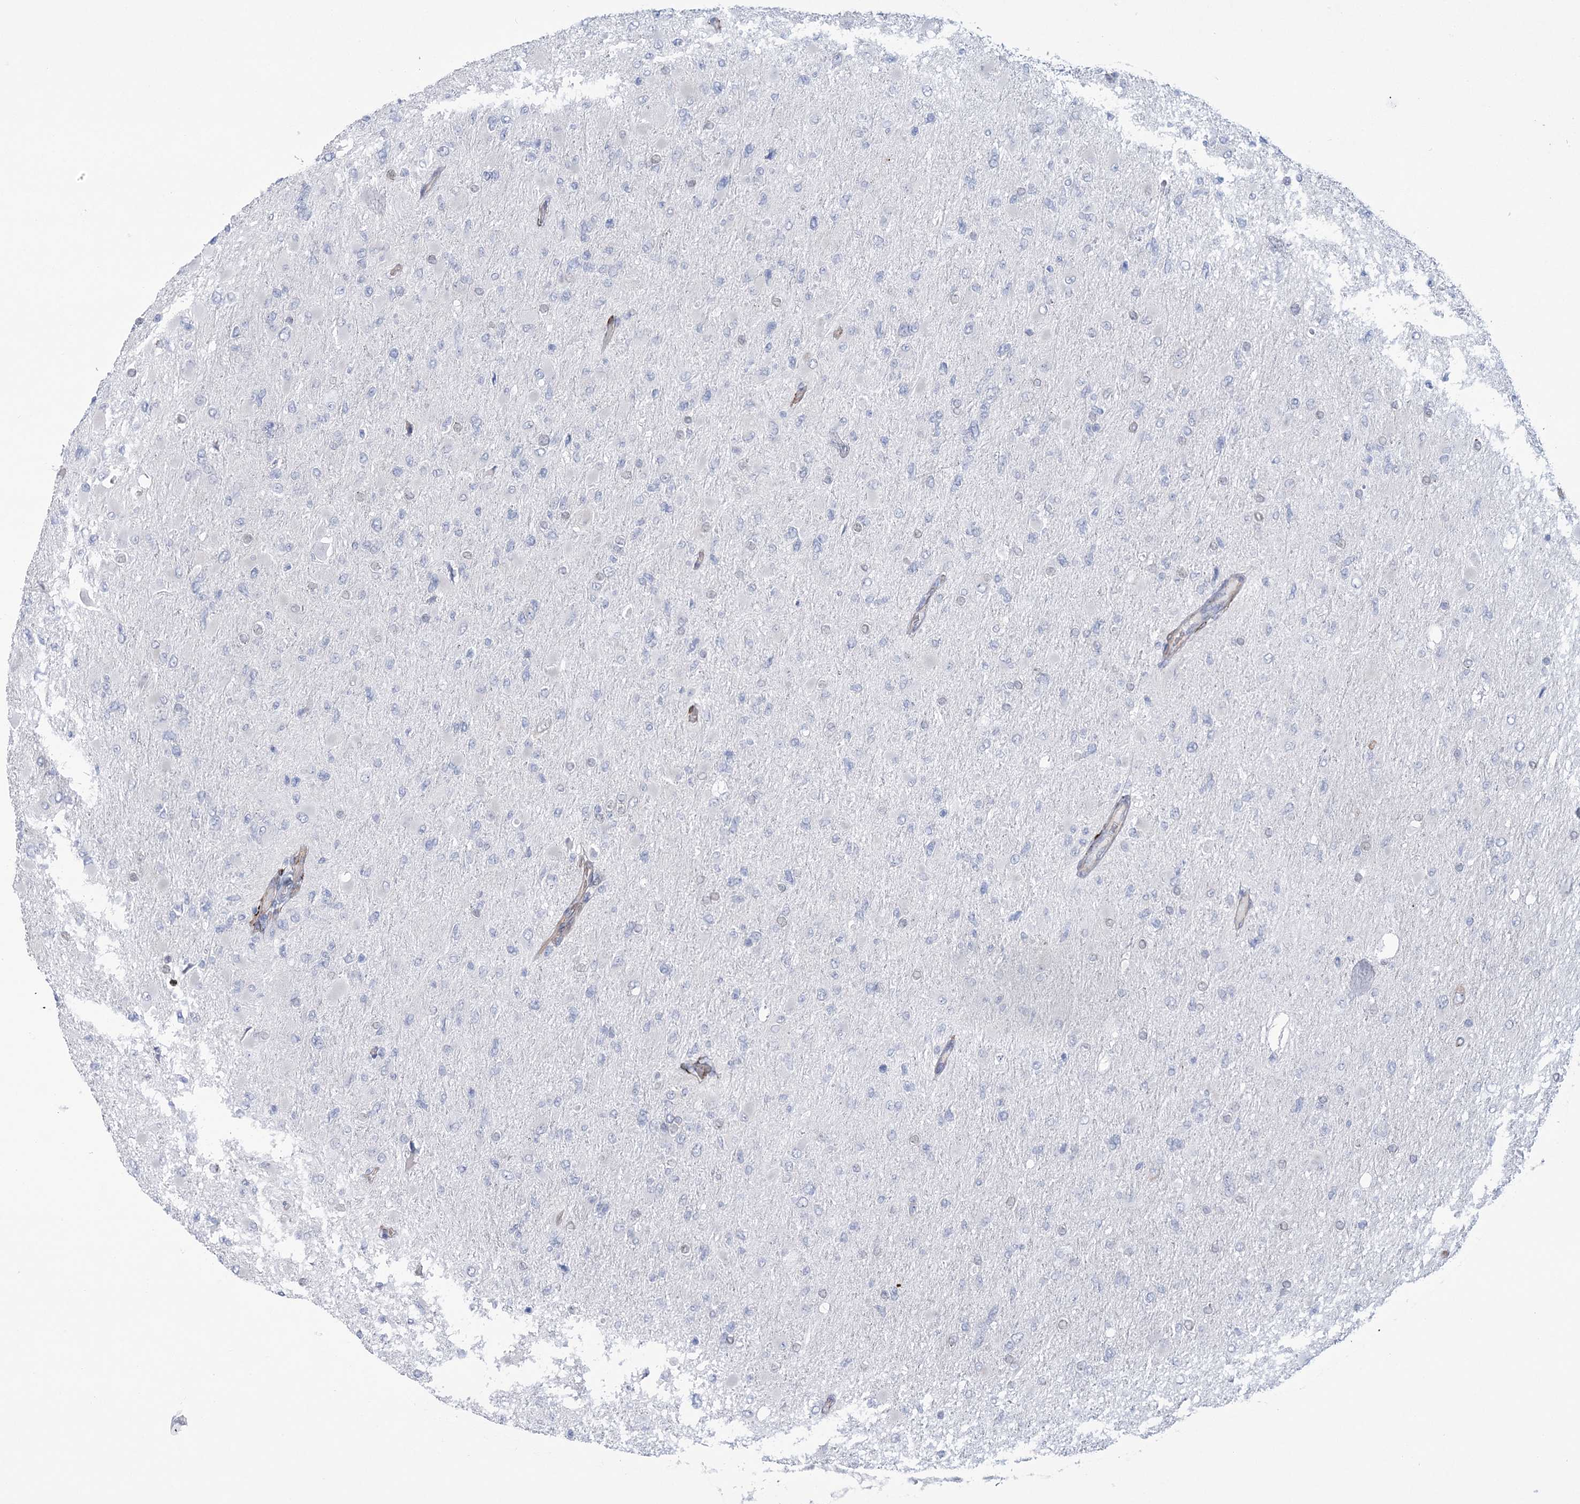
{"staining": {"intensity": "negative", "quantity": "none", "location": "none"}, "tissue": "glioma", "cell_type": "Tumor cells", "image_type": "cancer", "snomed": [{"axis": "morphology", "description": "Glioma, malignant, High grade"}, {"axis": "topography", "description": "Cerebral cortex"}], "caption": "A high-resolution micrograph shows immunohistochemistry (IHC) staining of glioma, which displays no significant positivity in tumor cells.", "gene": "RAB11FIP5", "patient": {"sex": "female", "age": 36}}